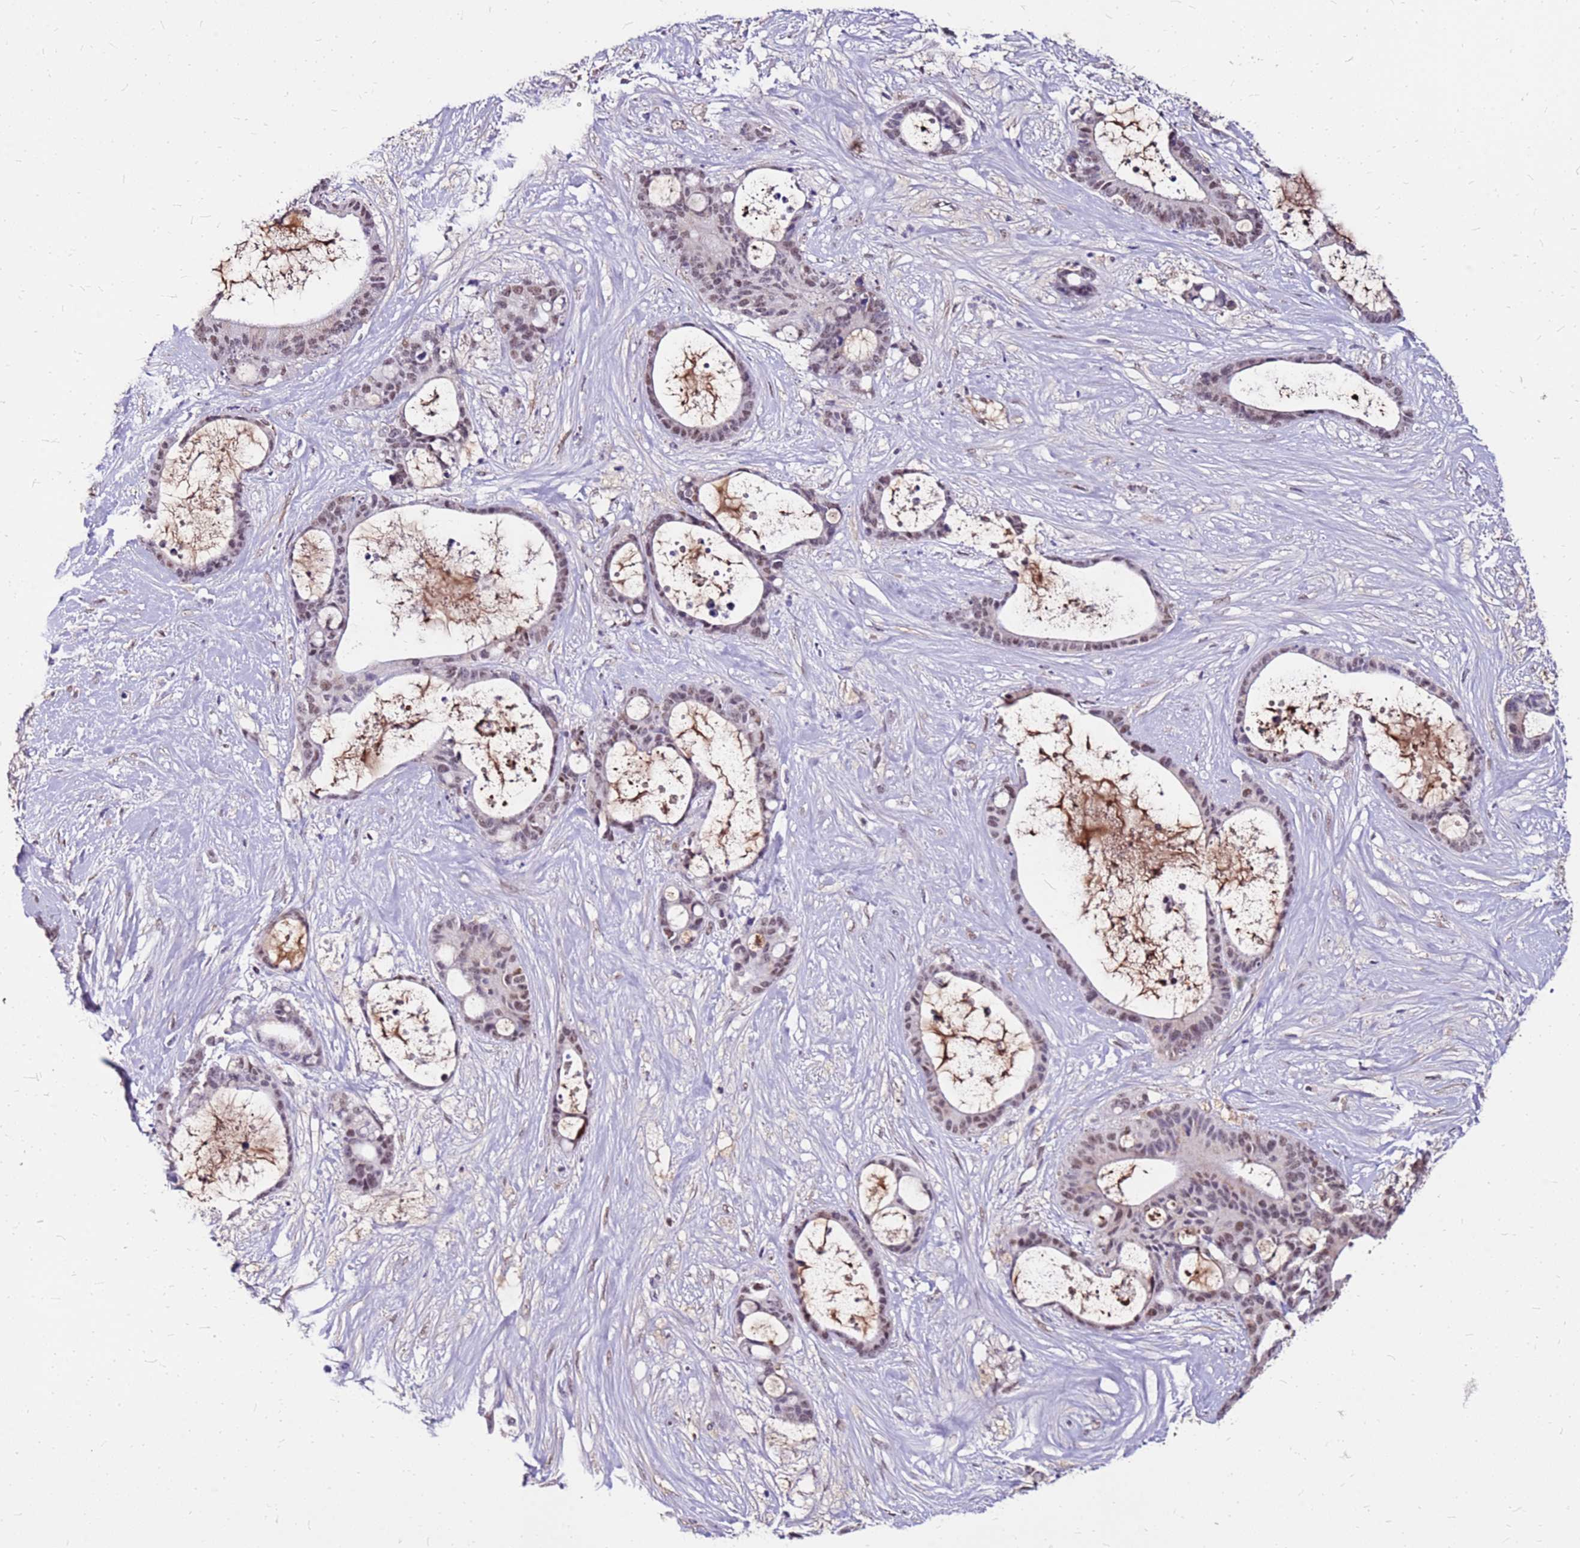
{"staining": {"intensity": "moderate", "quantity": "25%-75%", "location": "nuclear"}, "tissue": "liver cancer", "cell_type": "Tumor cells", "image_type": "cancer", "snomed": [{"axis": "morphology", "description": "Normal tissue, NOS"}, {"axis": "morphology", "description": "Cholangiocarcinoma"}, {"axis": "topography", "description": "Liver"}, {"axis": "topography", "description": "Peripheral nerve tissue"}], "caption": "Liver cancer (cholangiocarcinoma) was stained to show a protein in brown. There is medium levels of moderate nuclear staining in about 25%-75% of tumor cells.", "gene": "ALDH1A3", "patient": {"sex": "female", "age": 73}}